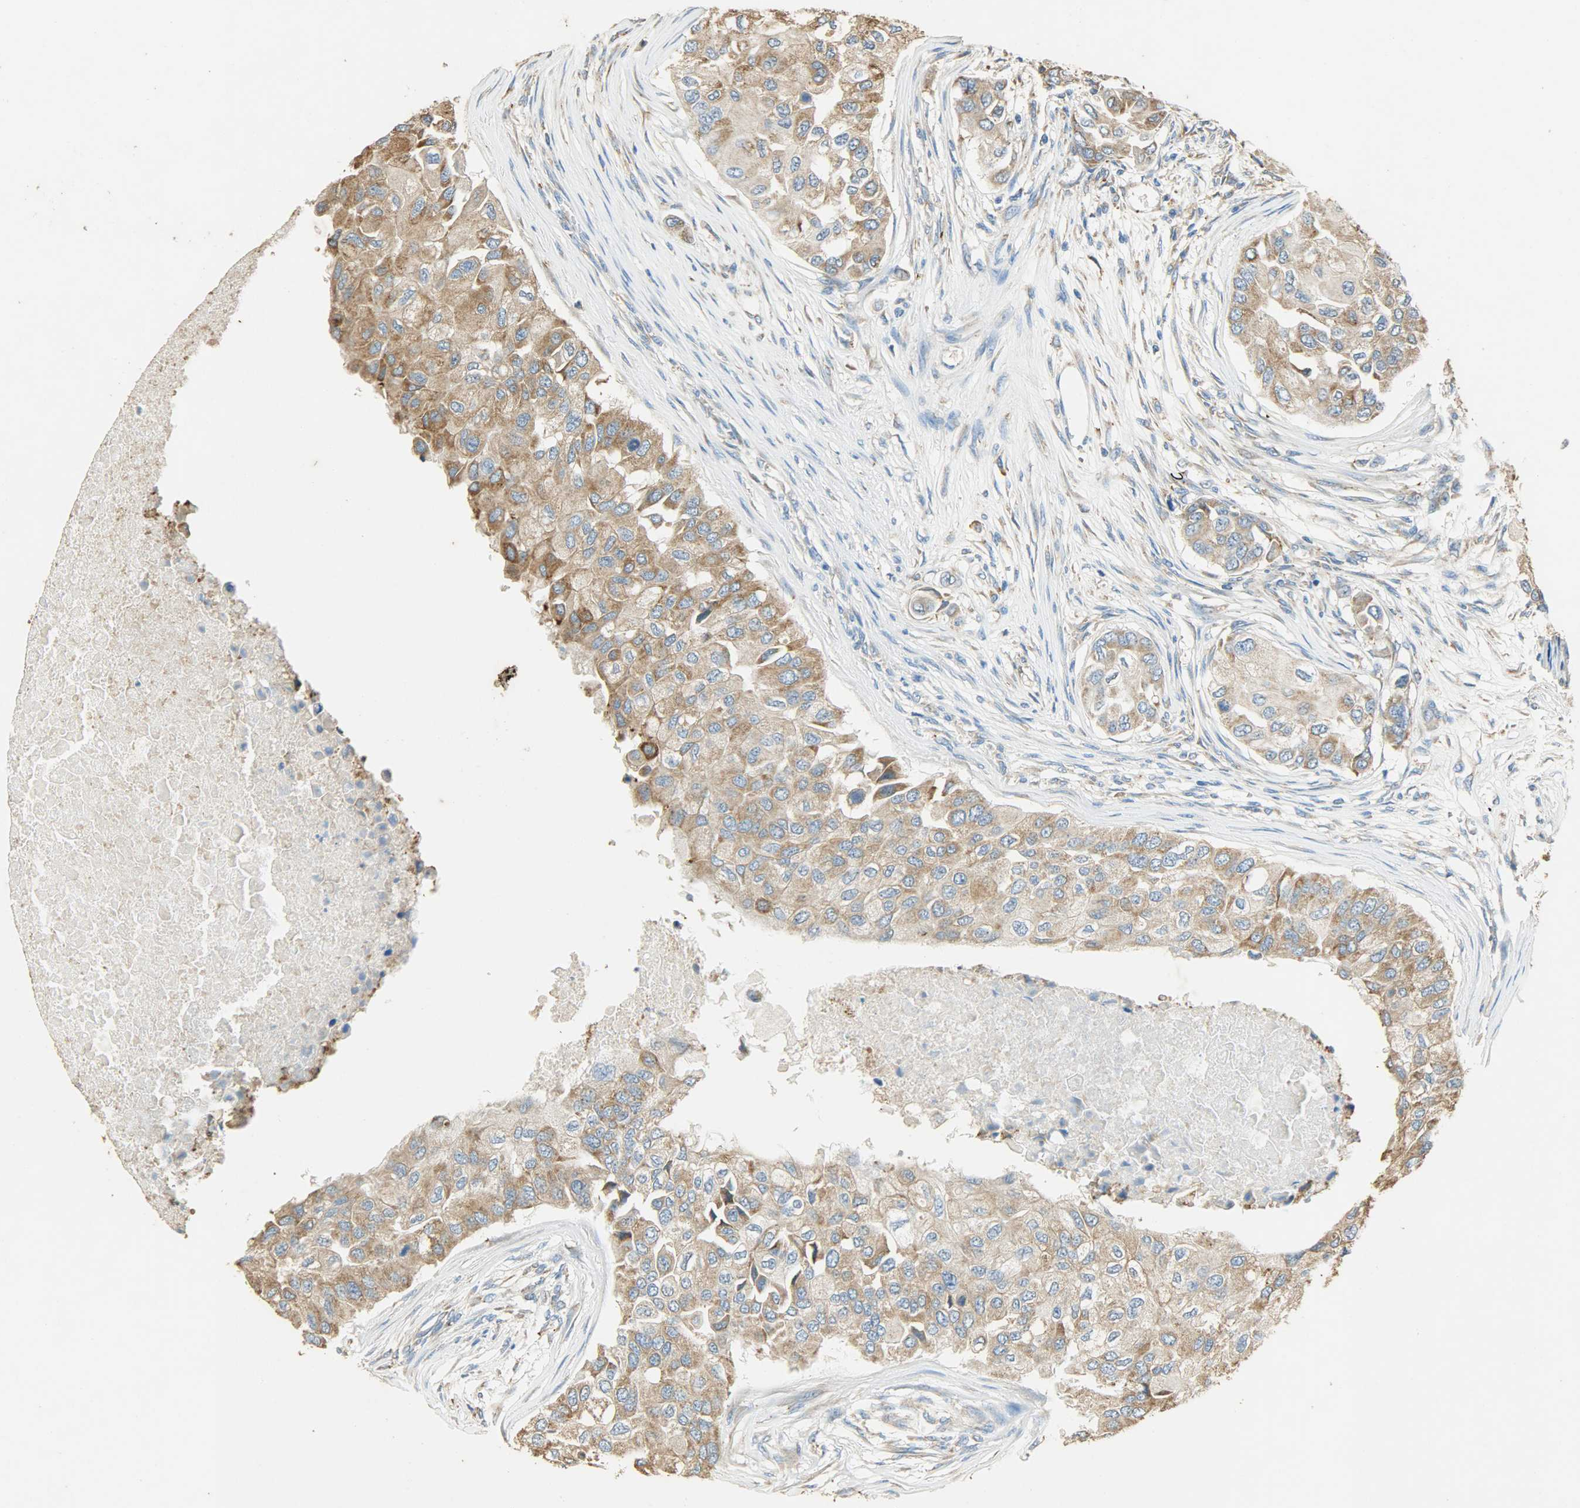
{"staining": {"intensity": "moderate", "quantity": ">75%", "location": "cytoplasmic/membranous"}, "tissue": "breast cancer", "cell_type": "Tumor cells", "image_type": "cancer", "snomed": [{"axis": "morphology", "description": "Normal tissue, NOS"}, {"axis": "morphology", "description": "Duct carcinoma"}, {"axis": "topography", "description": "Breast"}], "caption": "Moderate cytoplasmic/membranous expression is present in approximately >75% of tumor cells in breast cancer (intraductal carcinoma). The protein of interest is stained brown, and the nuclei are stained in blue (DAB (3,3'-diaminobenzidine) IHC with brightfield microscopy, high magnification).", "gene": "HSPA5", "patient": {"sex": "female", "age": 49}}